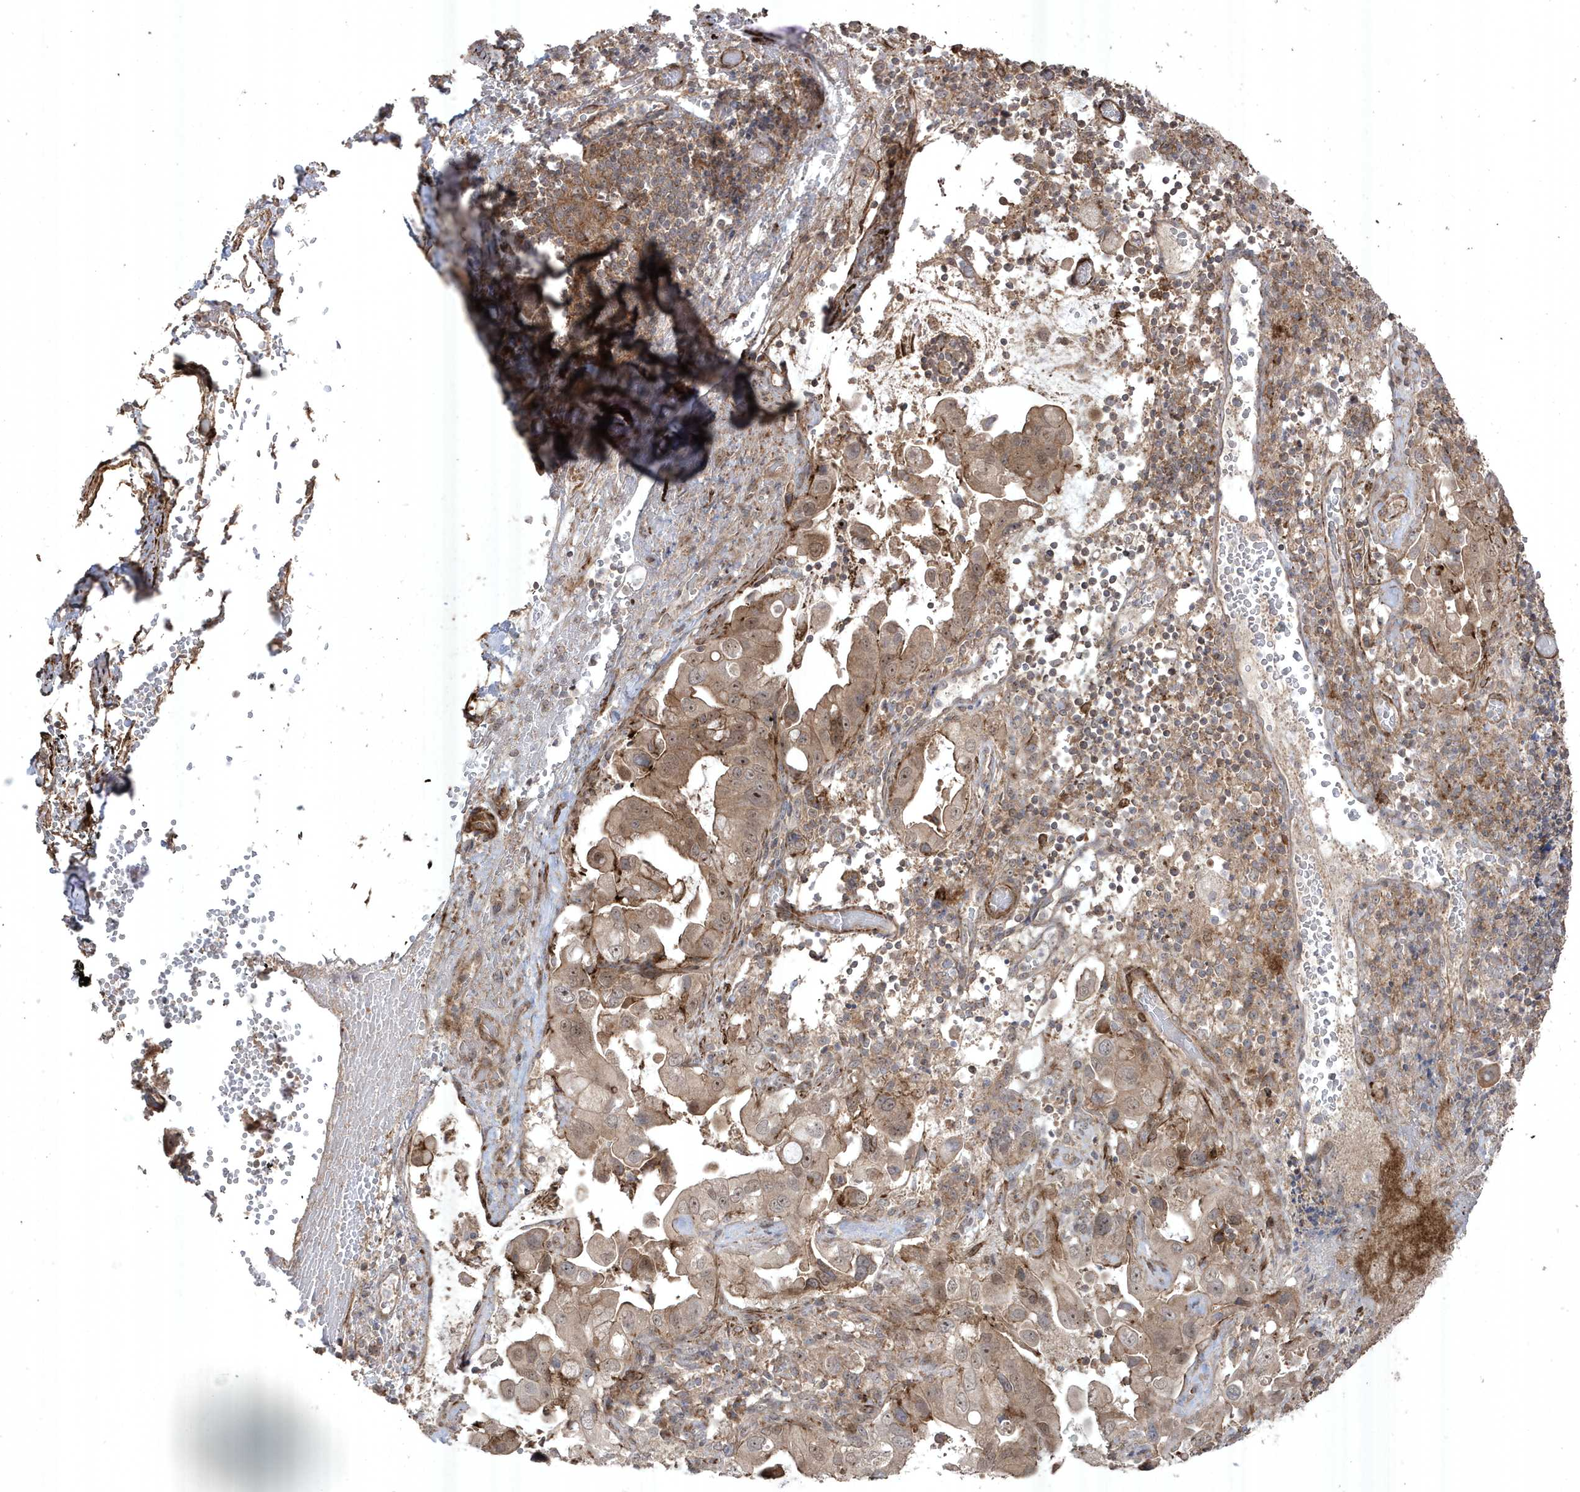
{"staining": {"intensity": "moderate", "quantity": "25%-75%", "location": "cytoplasmic/membranous,nuclear"}, "tissue": "pancreatic cancer", "cell_type": "Tumor cells", "image_type": "cancer", "snomed": [{"axis": "morphology", "description": "Inflammation, NOS"}, {"axis": "morphology", "description": "Adenocarcinoma, NOS"}, {"axis": "topography", "description": "Pancreas"}], "caption": "The photomicrograph displays staining of pancreatic cancer (adenocarcinoma), revealing moderate cytoplasmic/membranous and nuclear protein staining (brown color) within tumor cells.", "gene": "CETN3", "patient": {"sex": "female", "age": 56}}